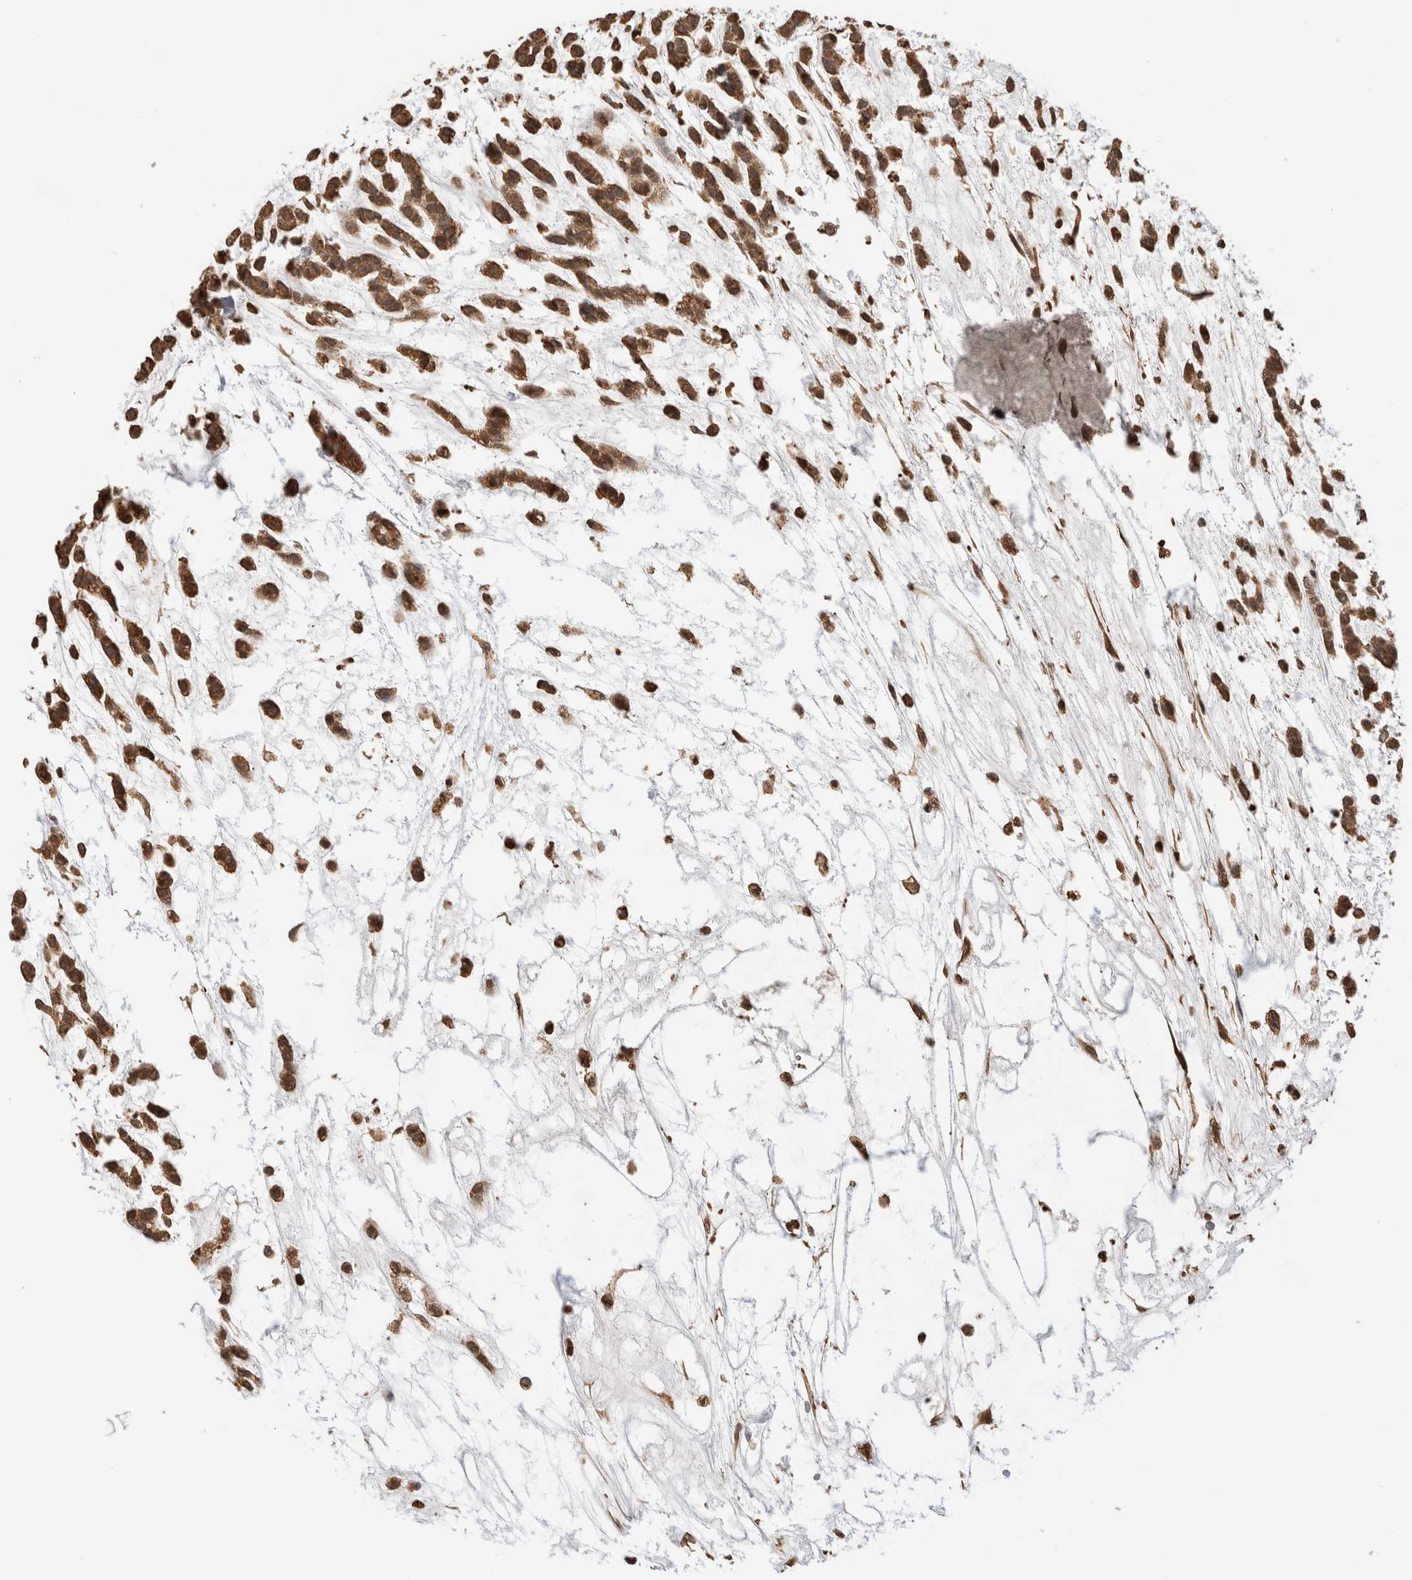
{"staining": {"intensity": "strong", "quantity": ">75%", "location": "cytoplasmic/membranous"}, "tissue": "head and neck cancer", "cell_type": "Tumor cells", "image_type": "cancer", "snomed": [{"axis": "morphology", "description": "Adenocarcinoma, NOS"}, {"axis": "morphology", "description": "Adenoma, NOS"}, {"axis": "topography", "description": "Head-Neck"}], "caption": "A photomicrograph showing strong cytoplasmic/membranous expression in approximately >75% of tumor cells in head and neck cancer (adenocarcinoma), as visualized by brown immunohistochemical staining.", "gene": "IMMP2L", "patient": {"sex": "female", "age": 55}}